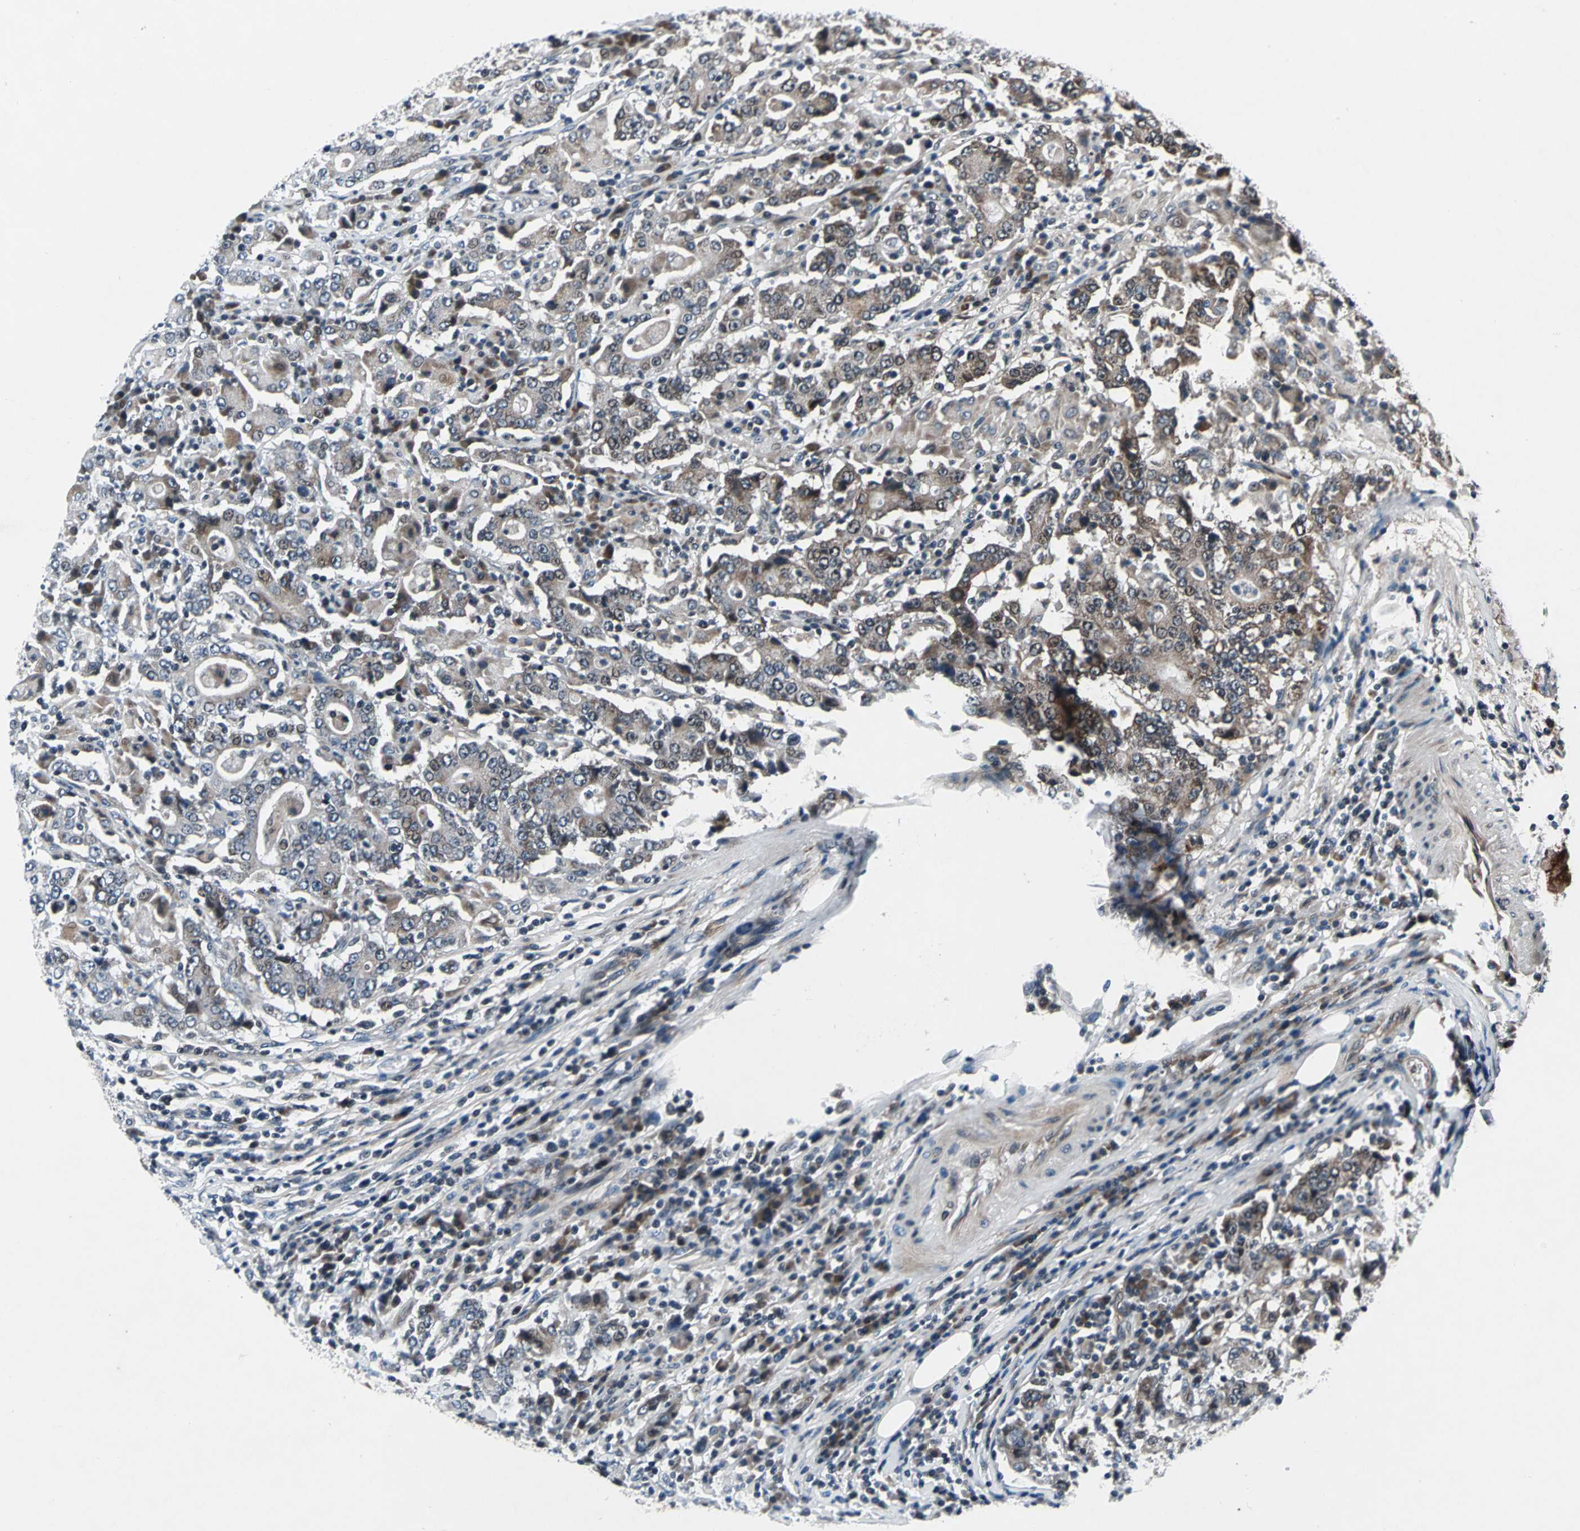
{"staining": {"intensity": "moderate", "quantity": "25%-75%", "location": "cytoplasmic/membranous"}, "tissue": "stomach cancer", "cell_type": "Tumor cells", "image_type": "cancer", "snomed": [{"axis": "morphology", "description": "Normal tissue, NOS"}, {"axis": "morphology", "description": "Adenocarcinoma, NOS"}, {"axis": "topography", "description": "Stomach, upper"}, {"axis": "topography", "description": "Stomach"}], "caption": "Tumor cells show medium levels of moderate cytoplasmic/membranous expression in approximately 25%-75% of cells in human adenocarcinoma (stomach).", "gene": "EXD2", "patient": {"sex": "male", "age": 59}}